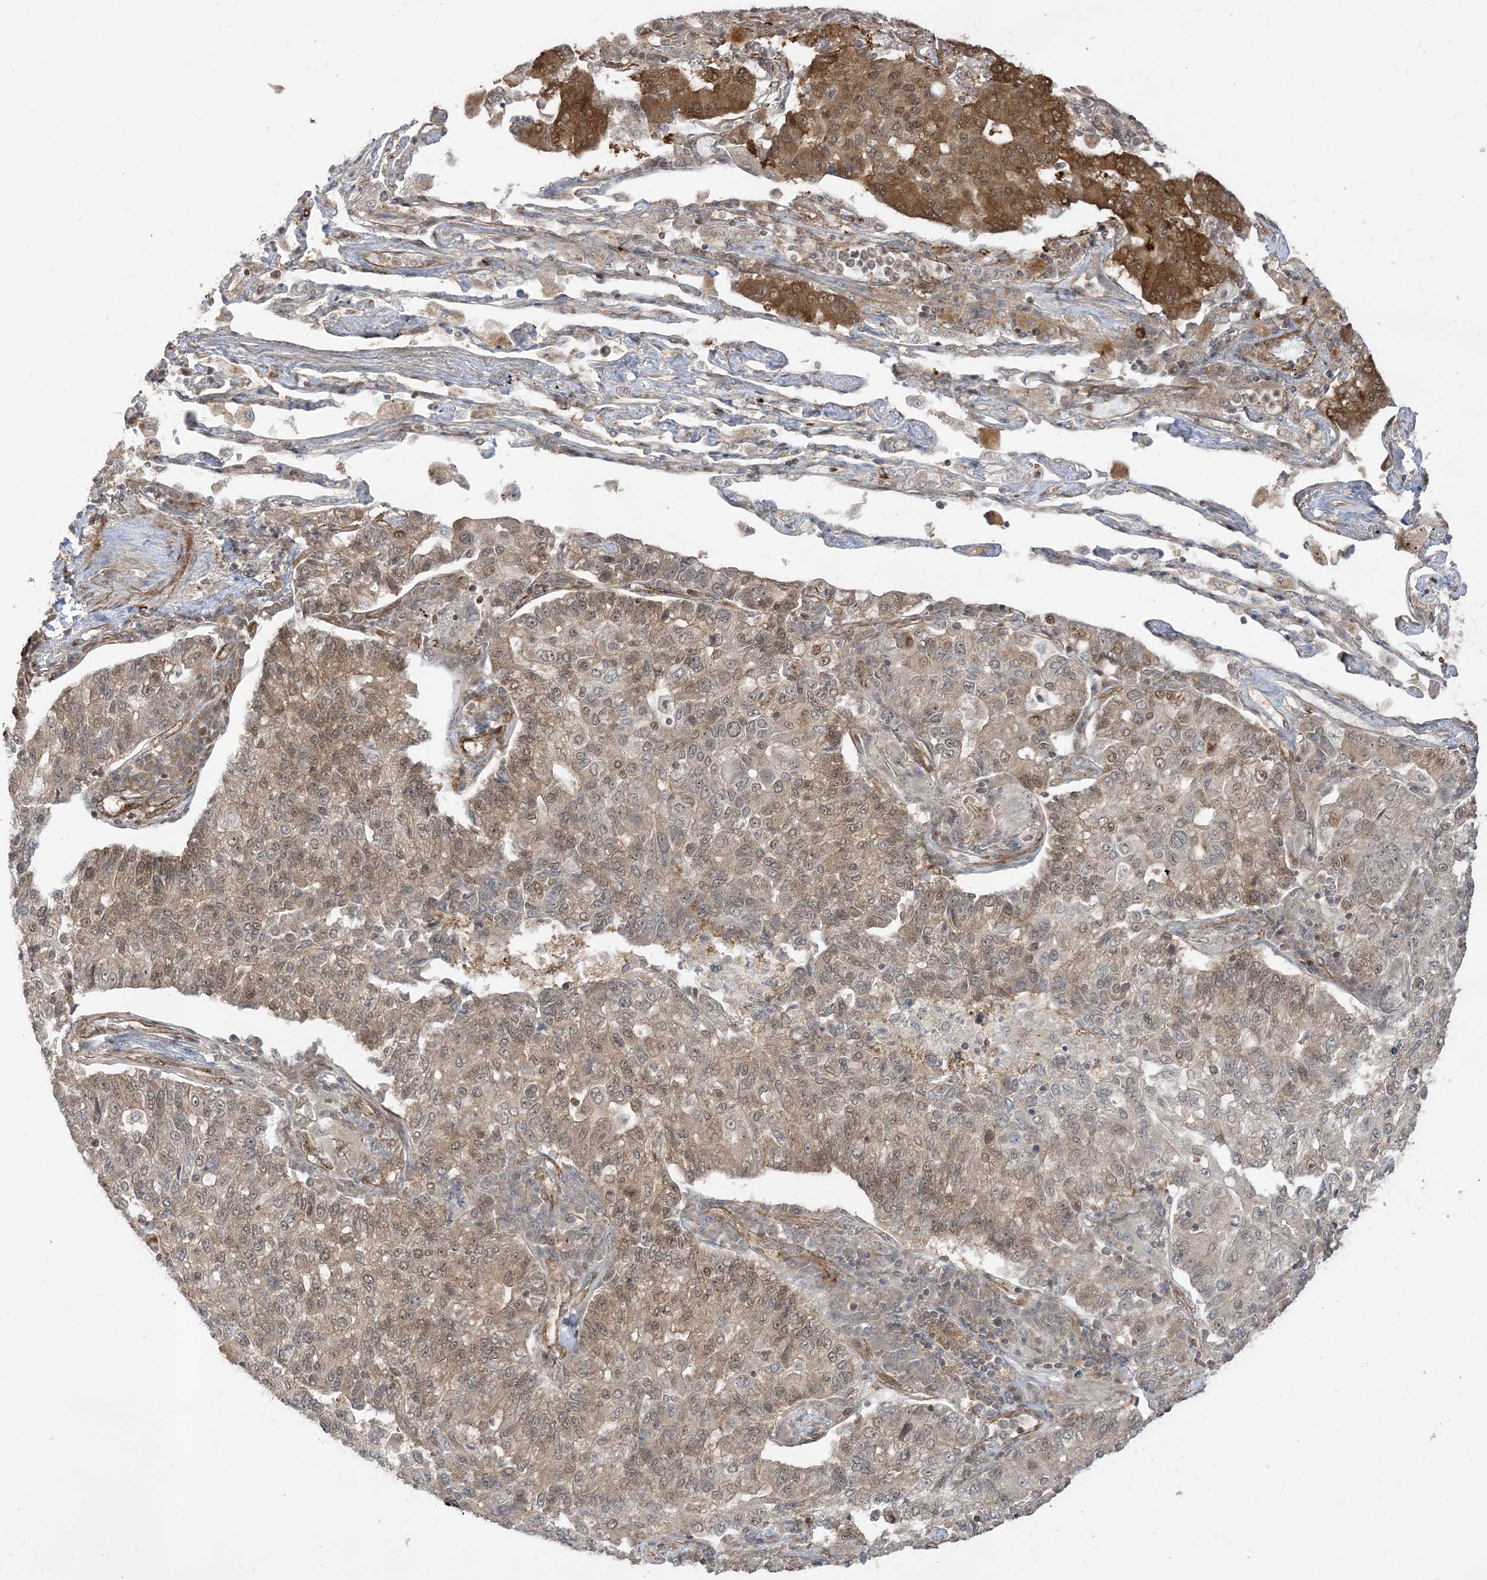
{"staining": {"intensity": "moderate", "quantity": ">75%", "location": "cytoplasmic/membranous,nuclear"}, "tissue": "lung cancer", "cell_type": "Tumor cells", "image_type": "cancer", "snomed": [{"axis": "morphology", "description": "Adenocarcinoma, NOS"}, {"axis": "topography", "description": "Lung"}], "caption": "IHC image of lung adenocarcinoma stained for a protein (brown), which reveals medium levels of moderate cytoplasmic/membranous and nuclear expression in about >75% of tumor cells.", "gene": "TBCC", "patient": {"sex": "male", "age": 49}}